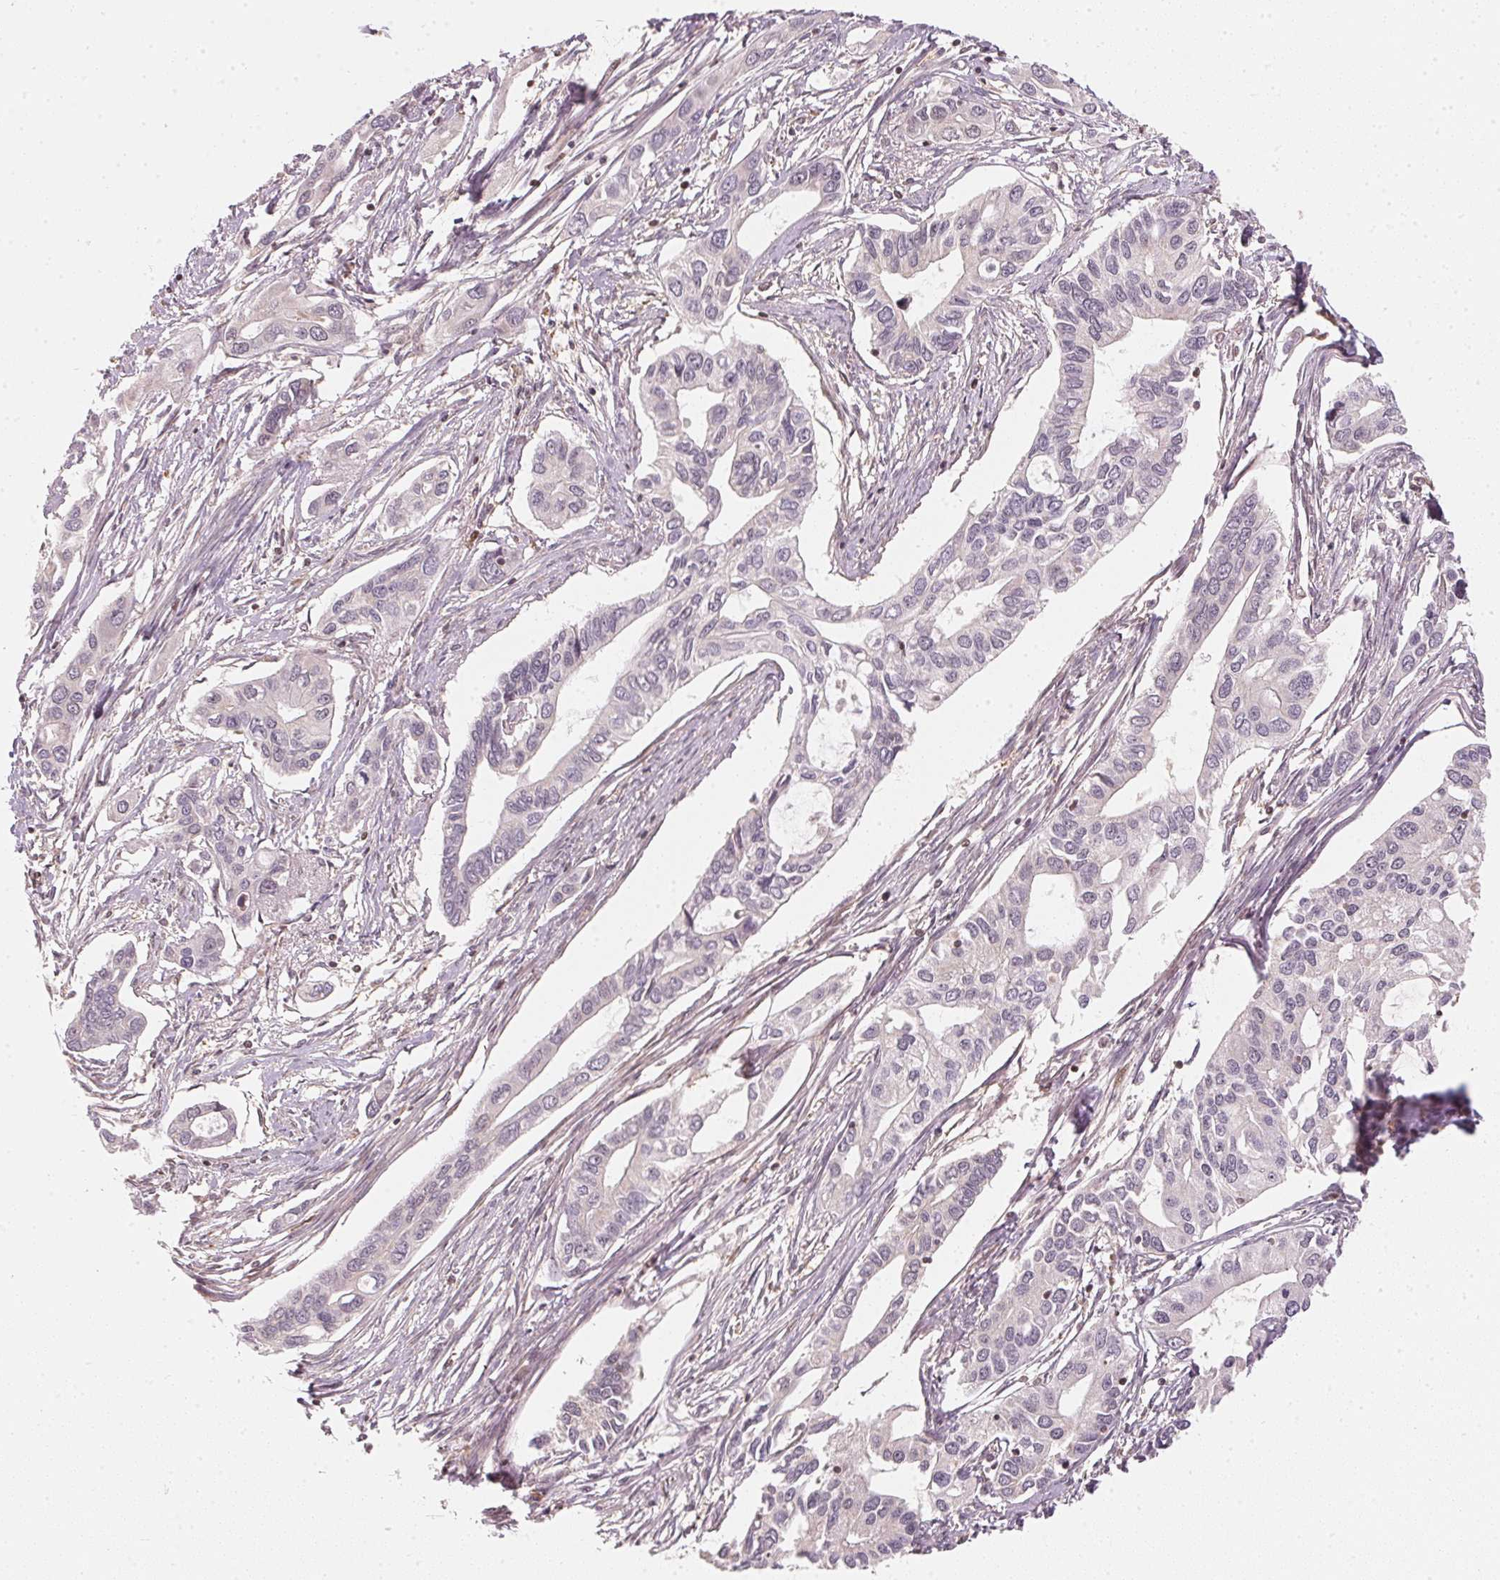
{"staining": {"intensity": "negative", "quantity": "none", "location": "none"}, "tissue": "pancreatic cancer", "cell_type": "Tumor cells", "image_type": "cancer", "snomed": [{"axis": "morphology", "description": "Adenocarcinoma, NOS"}, {"axis": "topography", "description": "Pancreas"}], "caption": "Pancreatic adenocarcinoma was stained to show a protein in brown. There is no significant positivity in tumor cells.", "gene": "UBE2L3", "patient": {"sex": "male", "age": 60}}